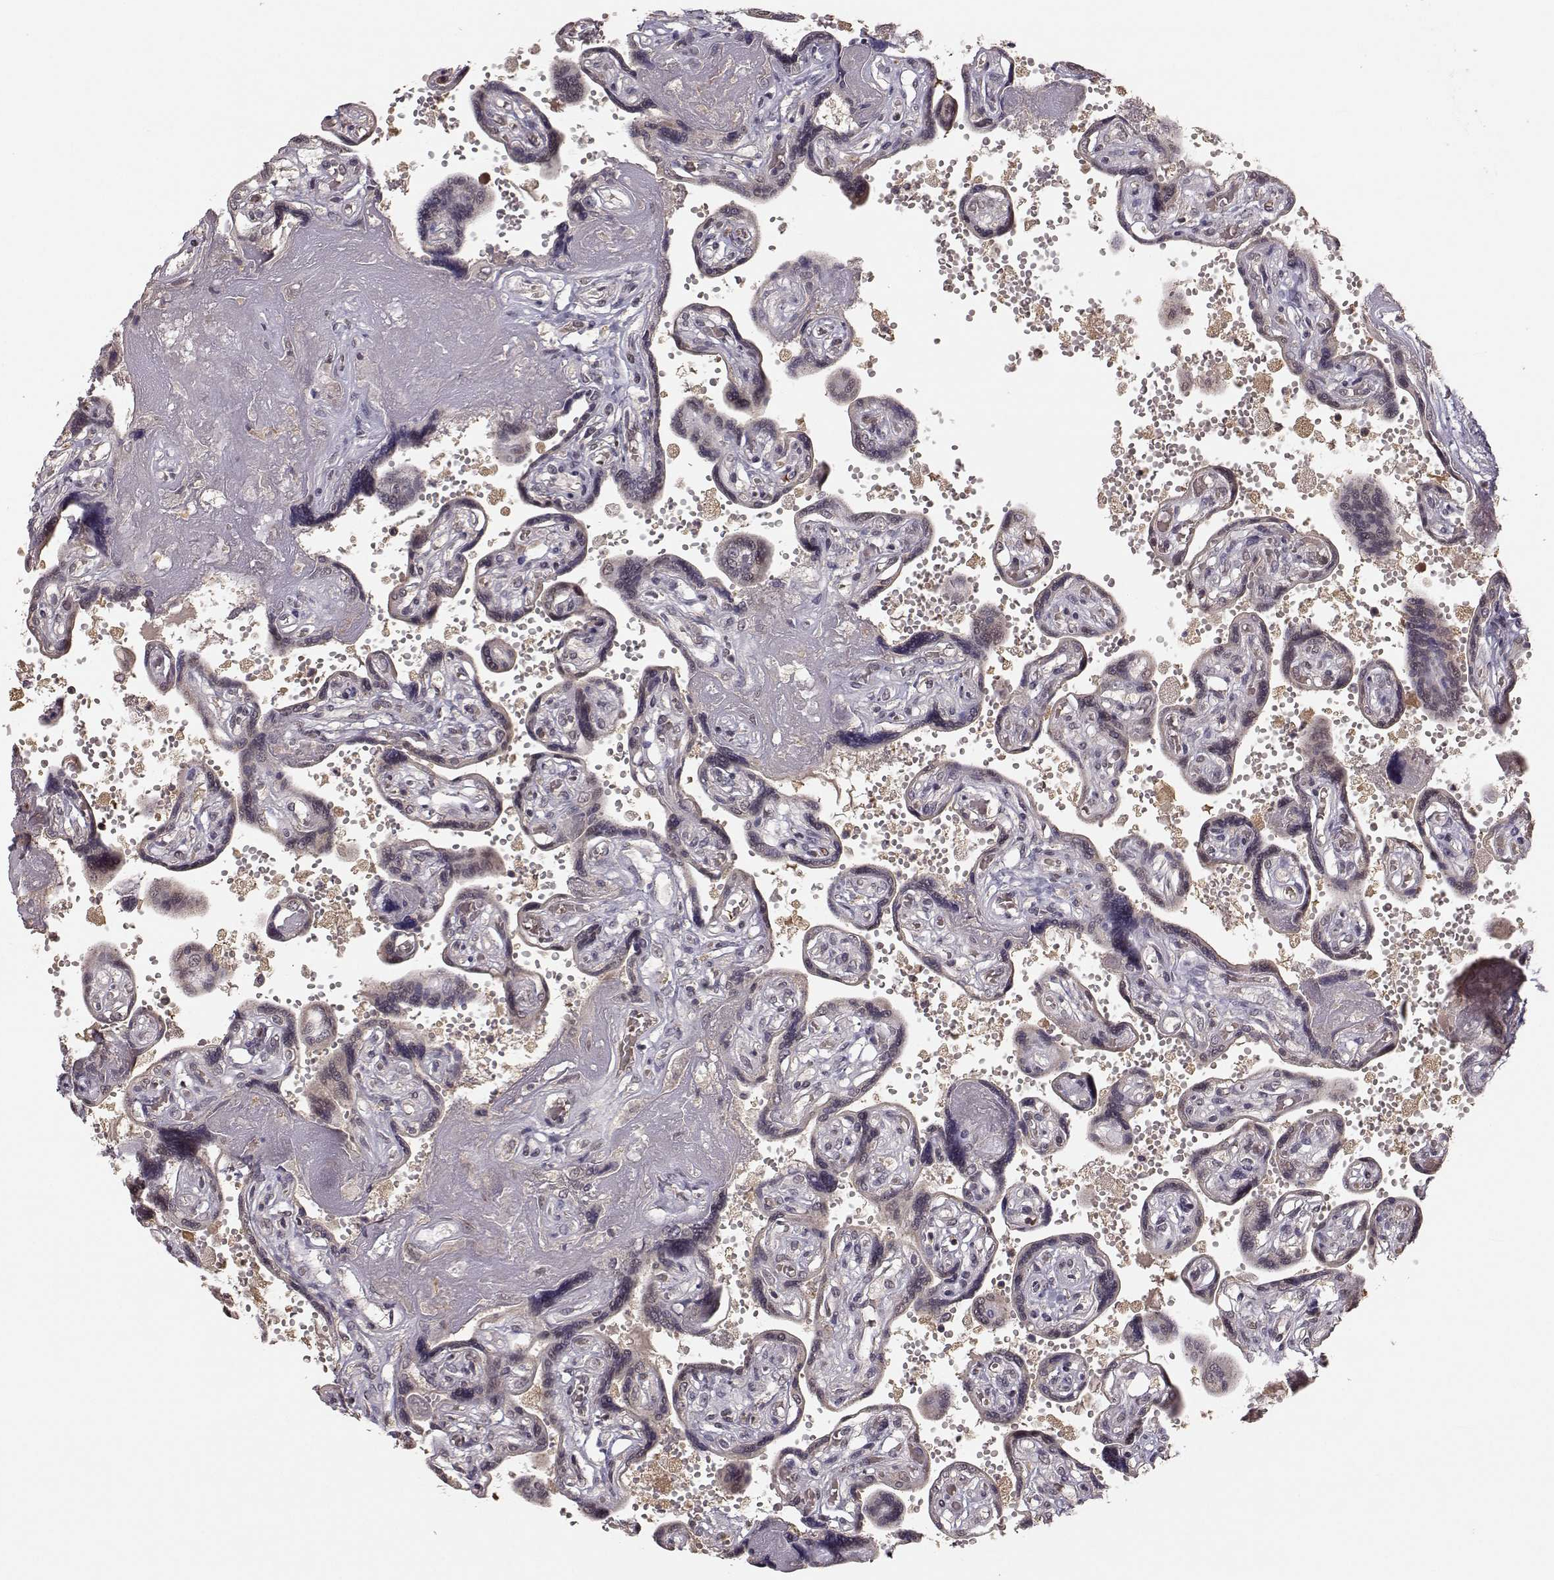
{"staining": {"intensity": "negative", "quantity": "none", "location": "none"}, "tissue": "placenta", "cell_type": "Decidual cells", "image_type": "normal", "snomed": [{"axis": "morphology", "description": "Normal tissue, NOS"}, {"axis": "topography", "description": "Placenta"}], "caption": "Decidual cells are negative for protein expression in normal human placenta. (Stains: DAB (3,3'-diaminobenzidine) IHC with hematoxylin counter stain, Microscopy: brightfield microscopy at high magnification).", "gene": "PLEKHG3", "patient": {"sex": "female", "age": 32}}